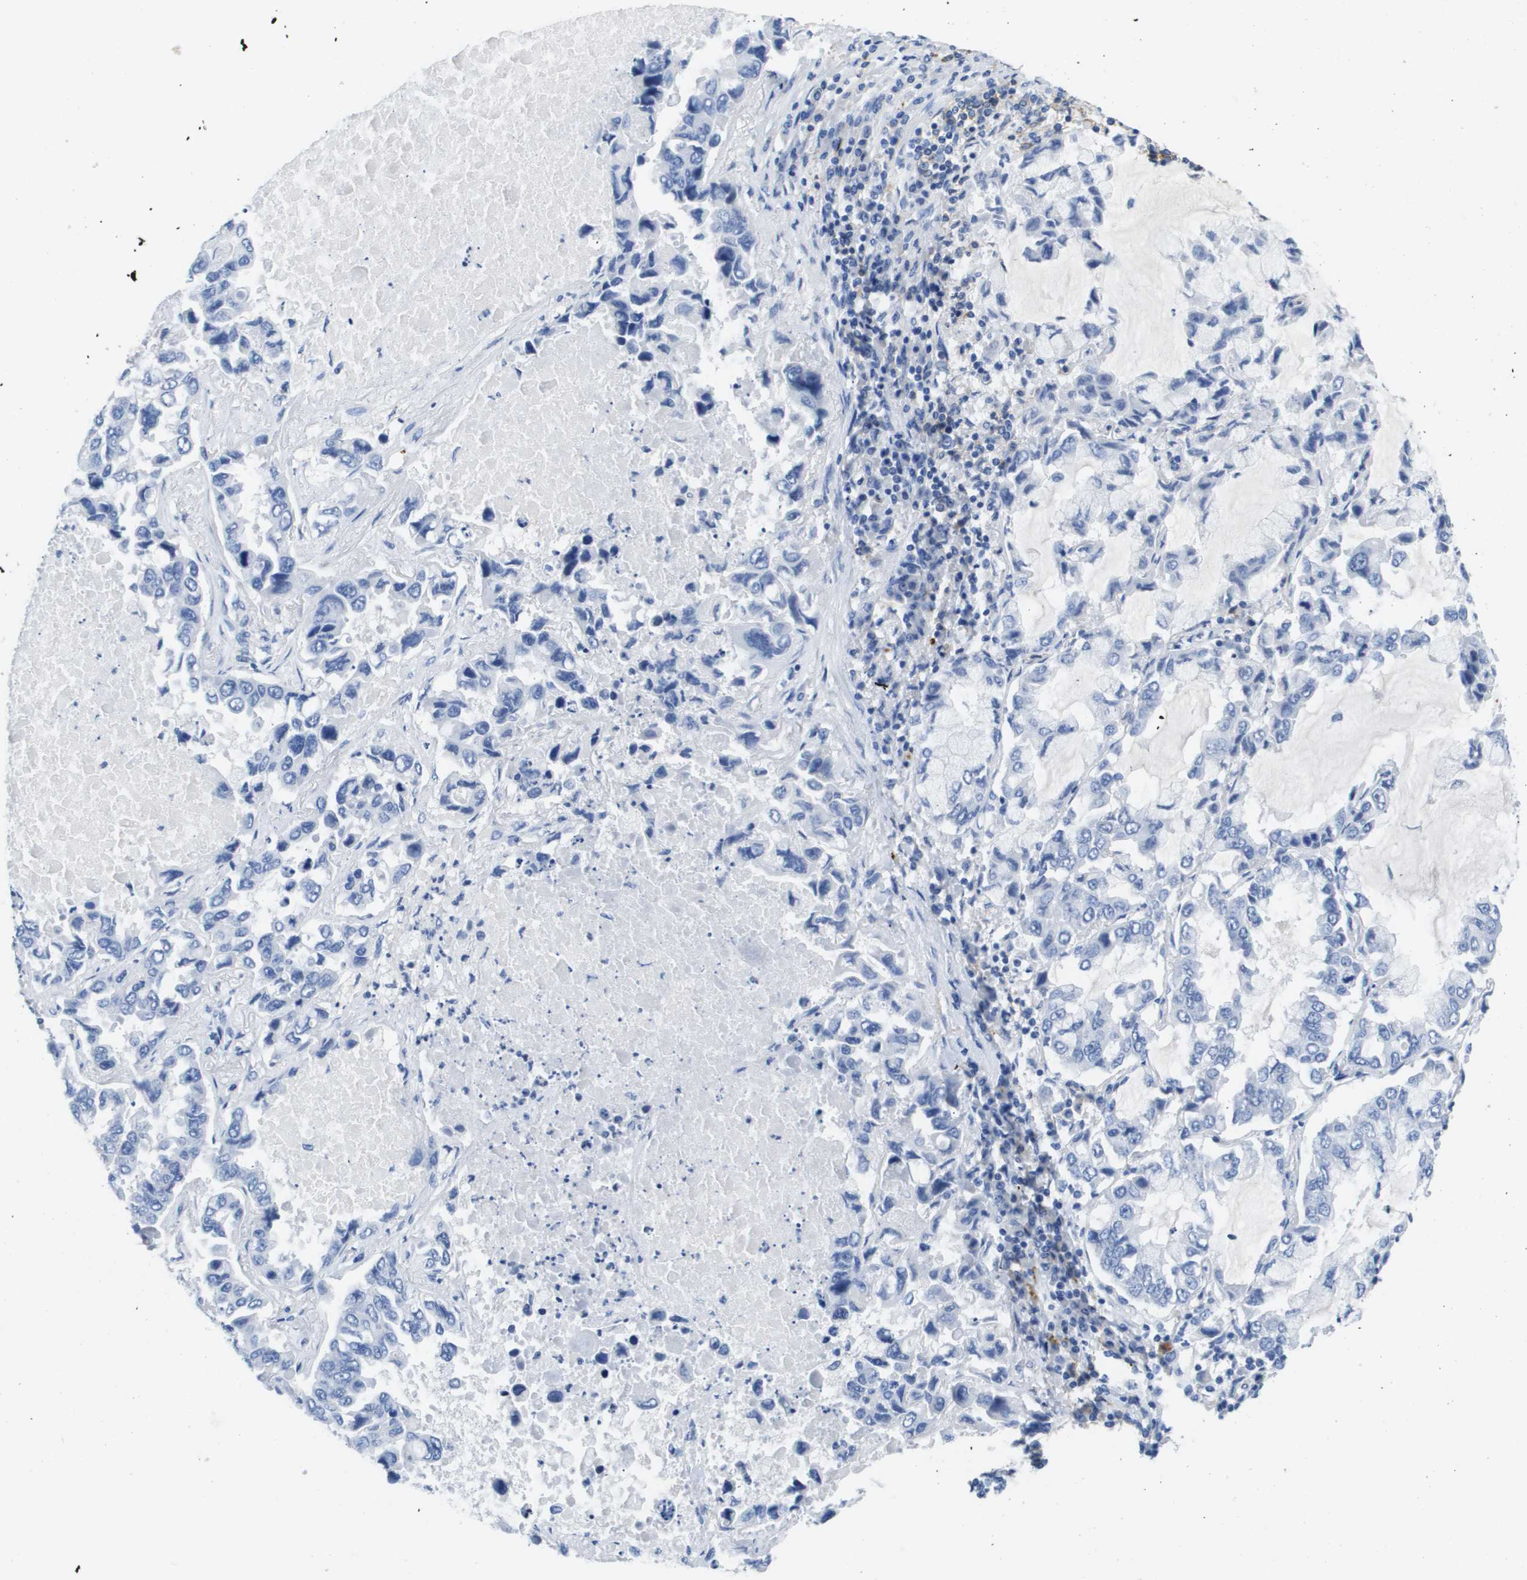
{"staining": {"intensity": "negative", "quantity": "none", "location": "none"}, "tissue": "lung cancer", "cell_type": "Tumor cells", "image_type": "cancer", "snomed": [{"axis": "morphology", "description": "Adenocarcinoma, NOS"}, {"axis": "topography", "description": "Lung"}], "caption": "Image shows no protein positivity in tumor cells of lung cancer tissue.", "gene": "MS4A1", "patient": {"sex": "male", "age": 64}}